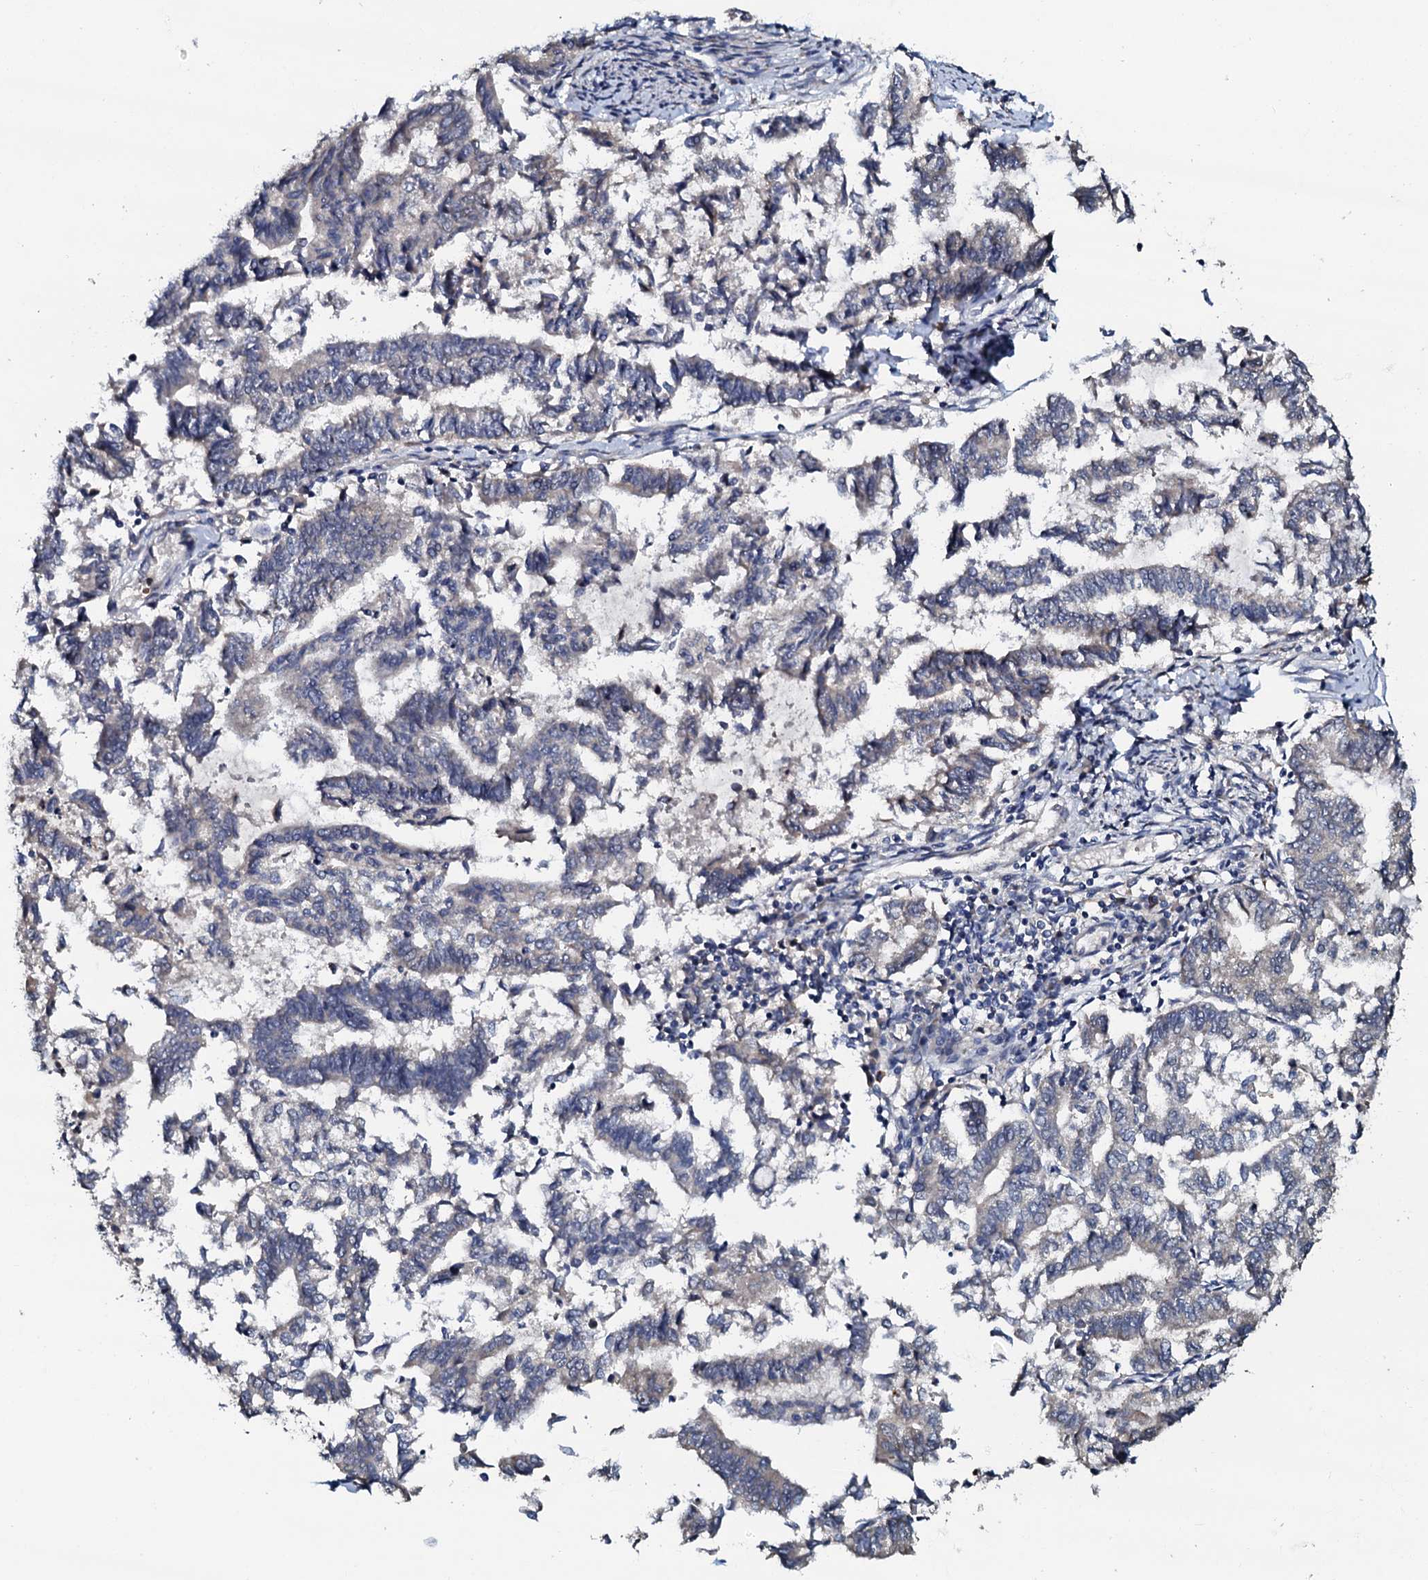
{"staining": {"intensity": "negative", "quantity": "none", "location": "none"}, "tissue": "endometrial cancer", "cell_type": "Tumor cells", "image_type": "cancer", "snomed": [{"axis": "morphology", "description": "Adenocarcinoma, NOS"}, {"axis": "topography", "description": "Endometrium"}], "caption": "Adenocarcinoma (endometrial) was stained to show a protein in brown. There is no significant positivity in tumor cells.", "gene": "CPNE2", "patient": {"sex": "female", "age": 79}}